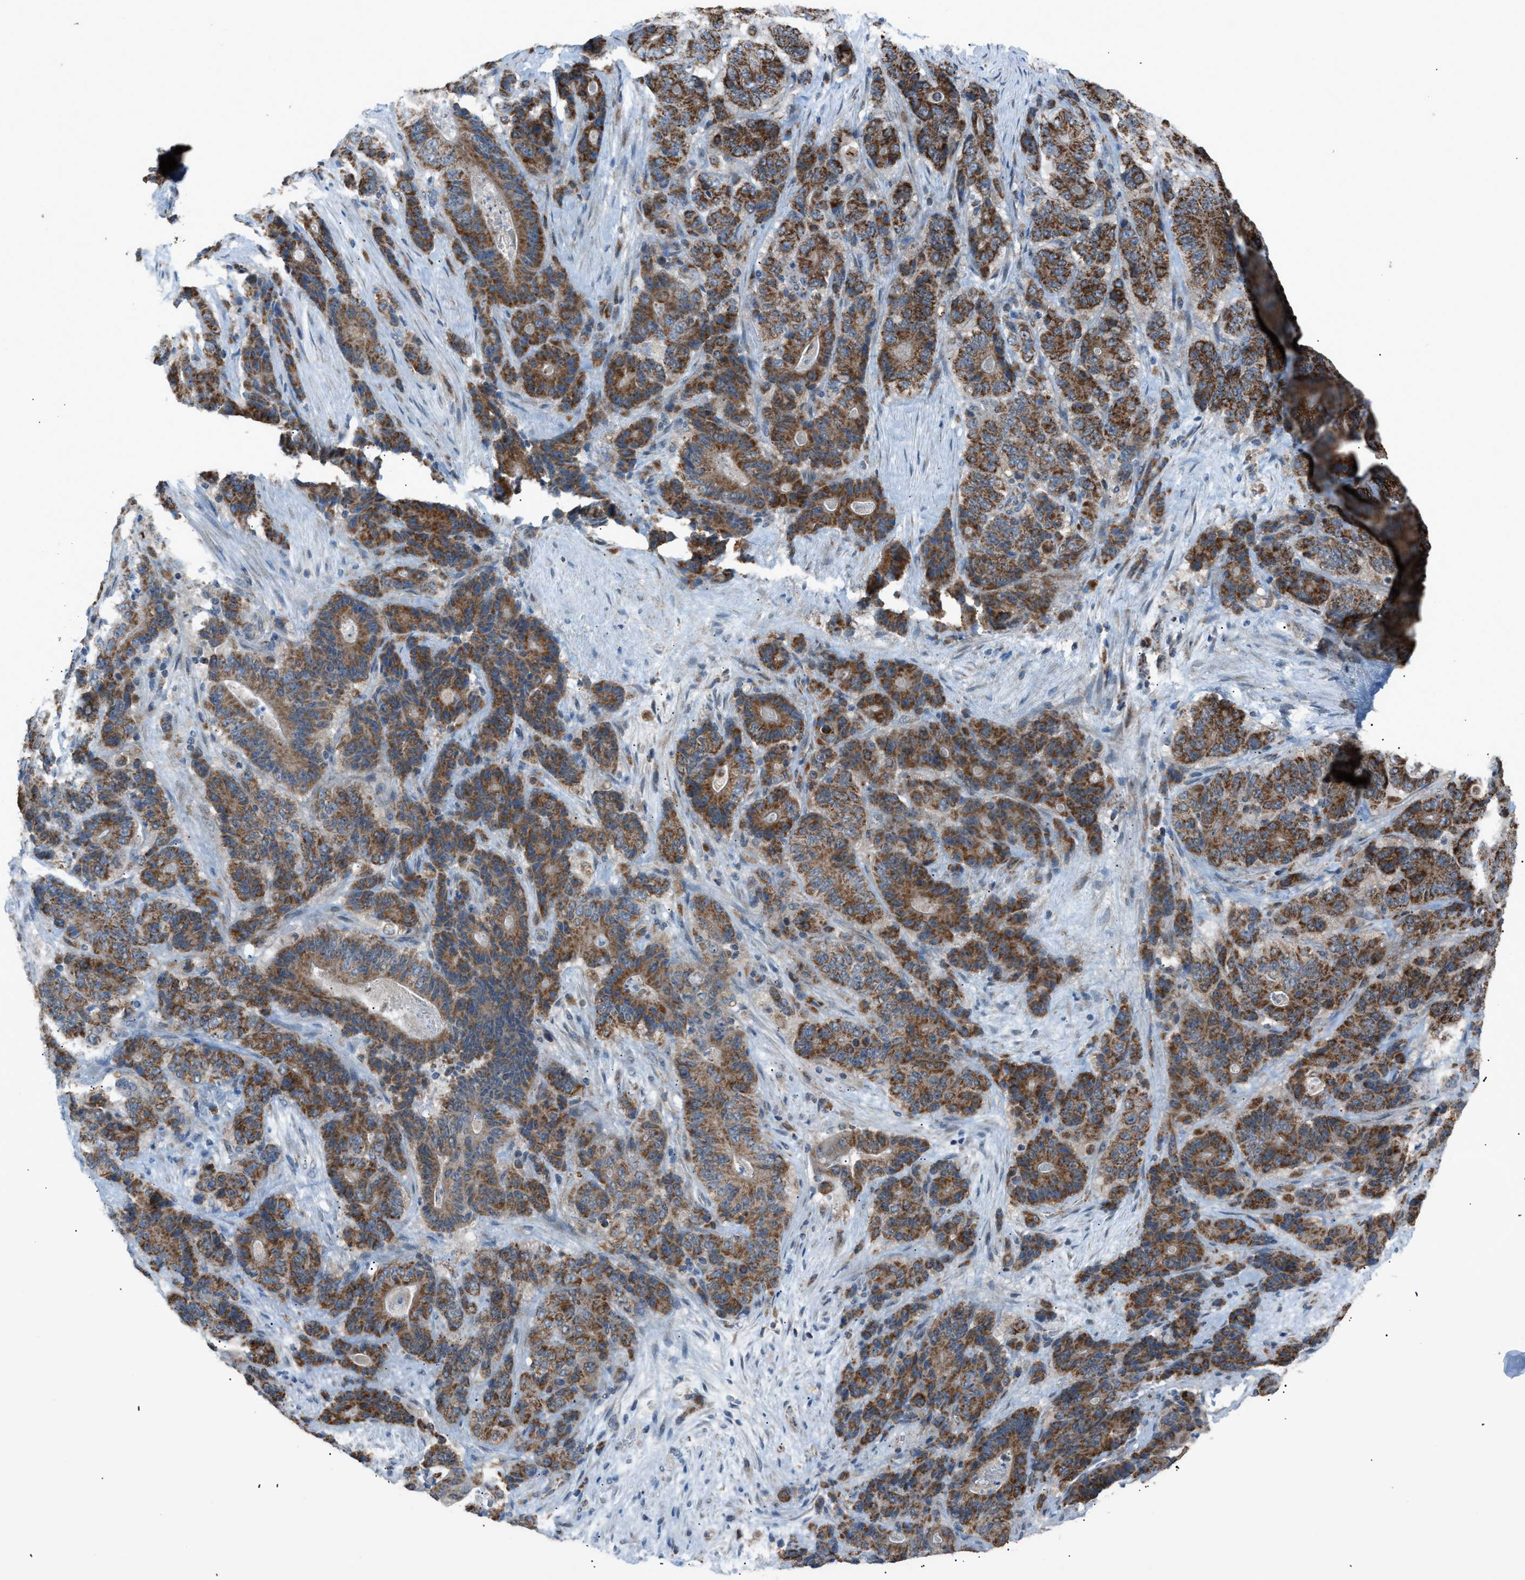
{"staining": {"intensity": "strong", "quantity": ">75%", "location": "cytoplasmic/membranous"}, "tissue": "stomach cancer", "cell_type": "Tumor cells", "image_type": "cancer", "snomed": [{"axis": "morphology", "description": "Adenocarcinoma, NOS"}, {"axis": "topography", "description": "Stomach"}], "caption": "Stomach adenocarcinoma stained for a protein (brown) demonstrates strong cytoplasmic/membranous positive staining in approximately >75% of tumor cells.", "gene": "SRM", "patient": {"sex": "female", "age": 73}}